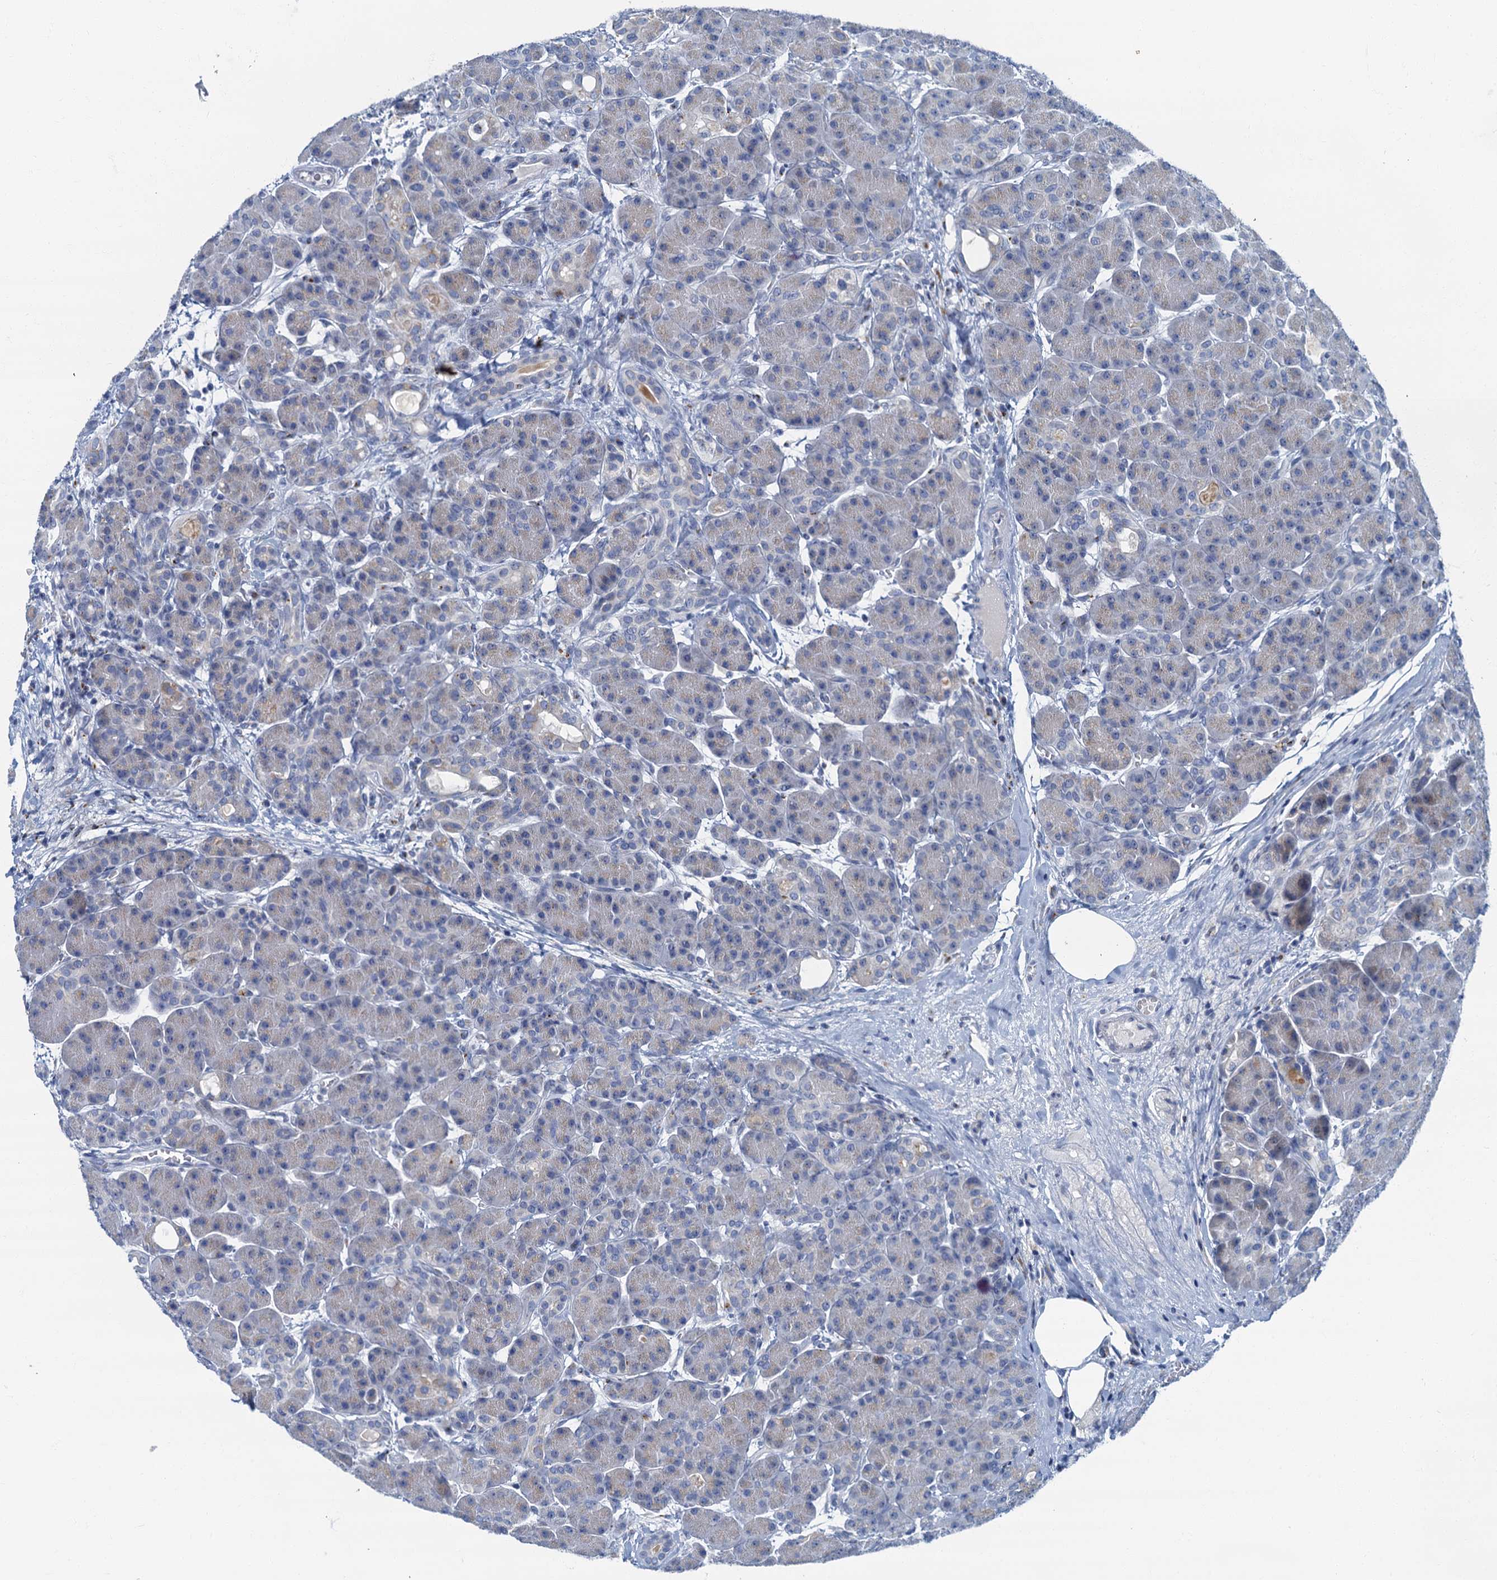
{"staining": {"intensity": "weak", "quantity": "<25%", "location": "cytoplasmic/membranous"}, "tissue": "pancreas", "cell_type": "Exocrine glandular cells", "image_type": "normal", "snomed": [{"axis": "morphology", "description": "Normal tissue, NOS"}, {"axis": "topography", "description": "Pancreas"}], "caption": "IHC of unremarkable pancreas reveals no staining in exocrine glandular cells.", "gene": "LYPD3", "patient": {"sex": "male", "age": 63}}